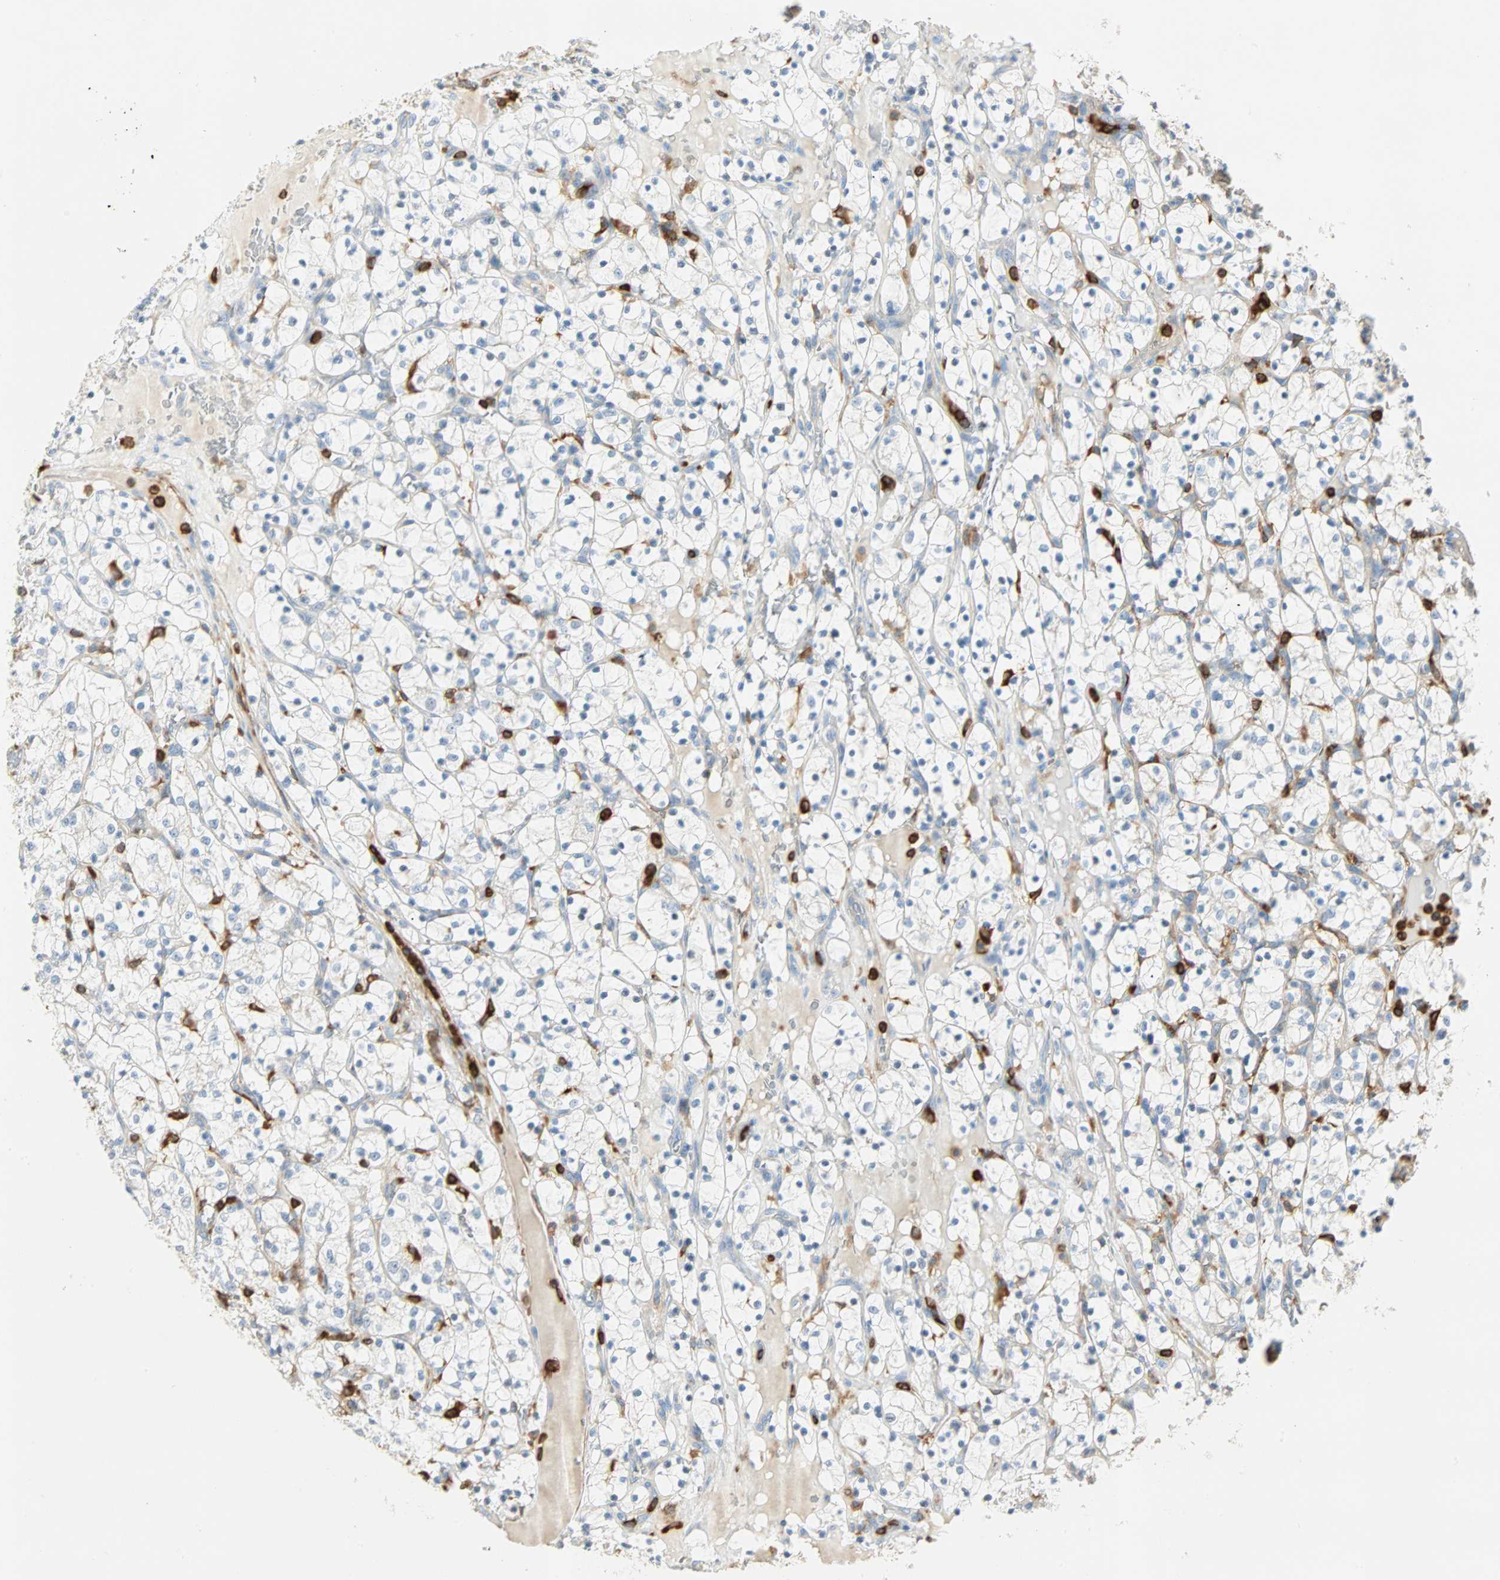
{"staining": {"intensity": "negative", "quantity": "none", "location": "none"}, "tissue": "renal cancer", "cell_type": "Tumor cells", "image_type": "cancer", "snomed": [{"axis": "morphology", "description": "Adenocarcinoma, NOS"}, {"axis": "topography", "description": "Kidney"}], "caption": "The micrograph displays no significant staining in tumor cells of renal cancer (adenocarcinoma).", "gene": "FMNL1", "patient": {"sex": "female", "age": 69}}